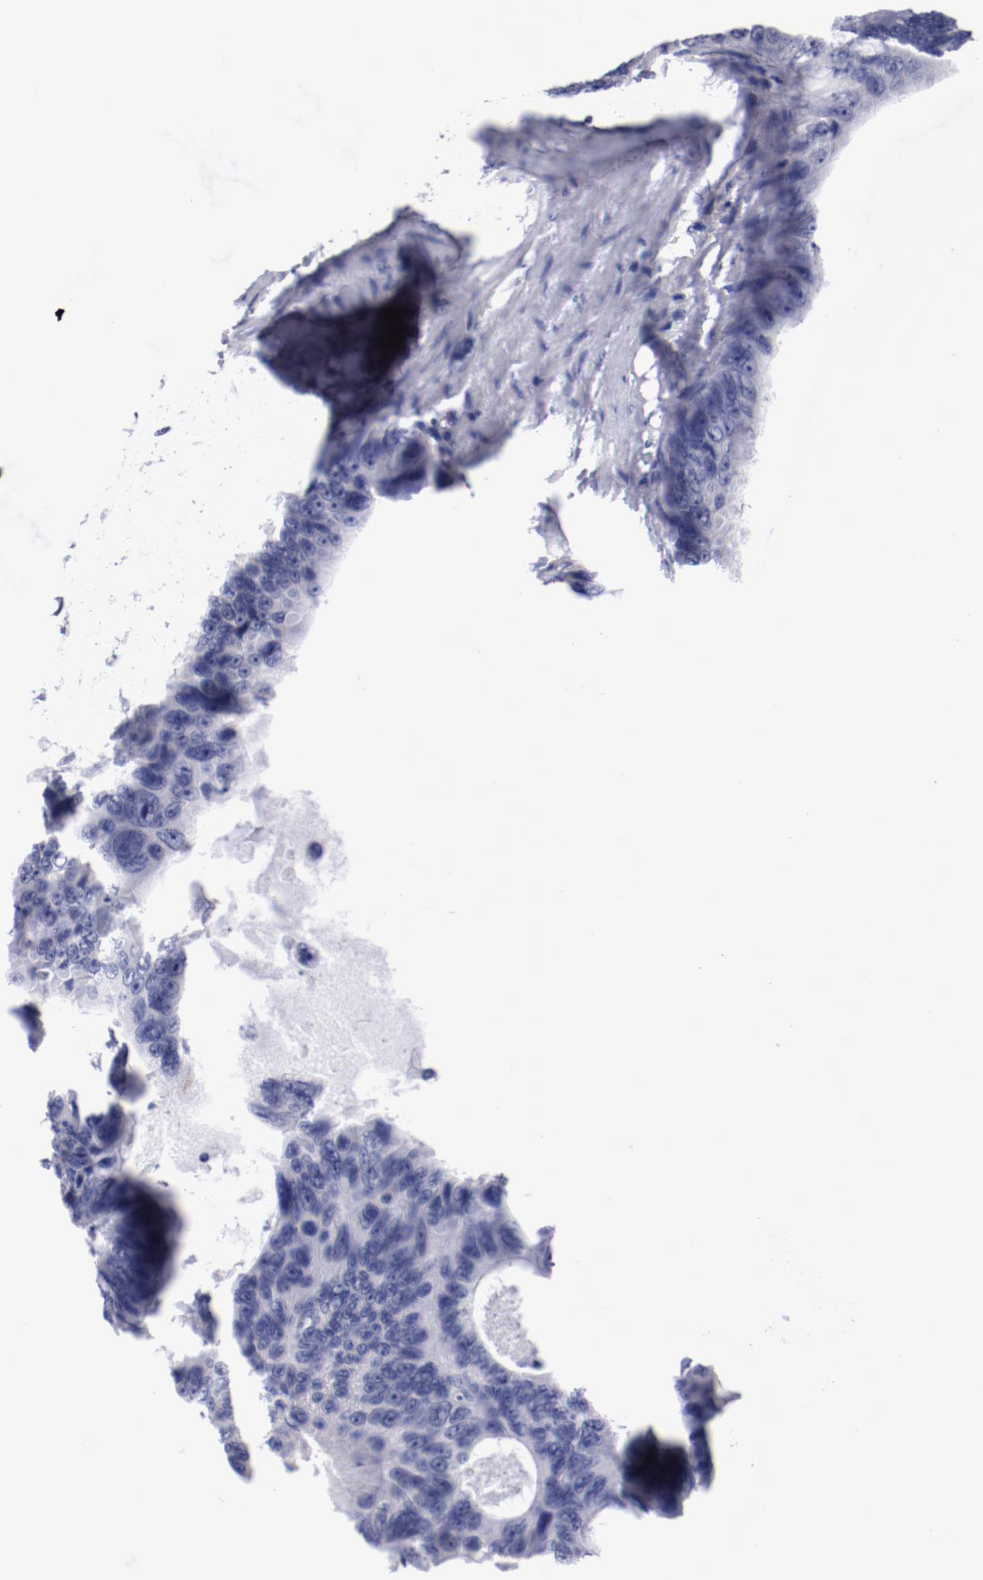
{"staining": {"intensity": "negative", "quantity": "none", "location": "none"}, "tissue": "colorectal cancer", "cell_type": "Tumor cells", "image_type": "cancer", "snomed": [{"axis": "morphology", "description": "Adenocarcinoma, NOS"}, {"axis": "topography", "description": "Colon"}], "caption": "Tumor cells are negative for protein expression in human colorectal cancer (adenocarcinoma).", "gene": "IRF8", "patient": {"sex": "female", "age": 55}}